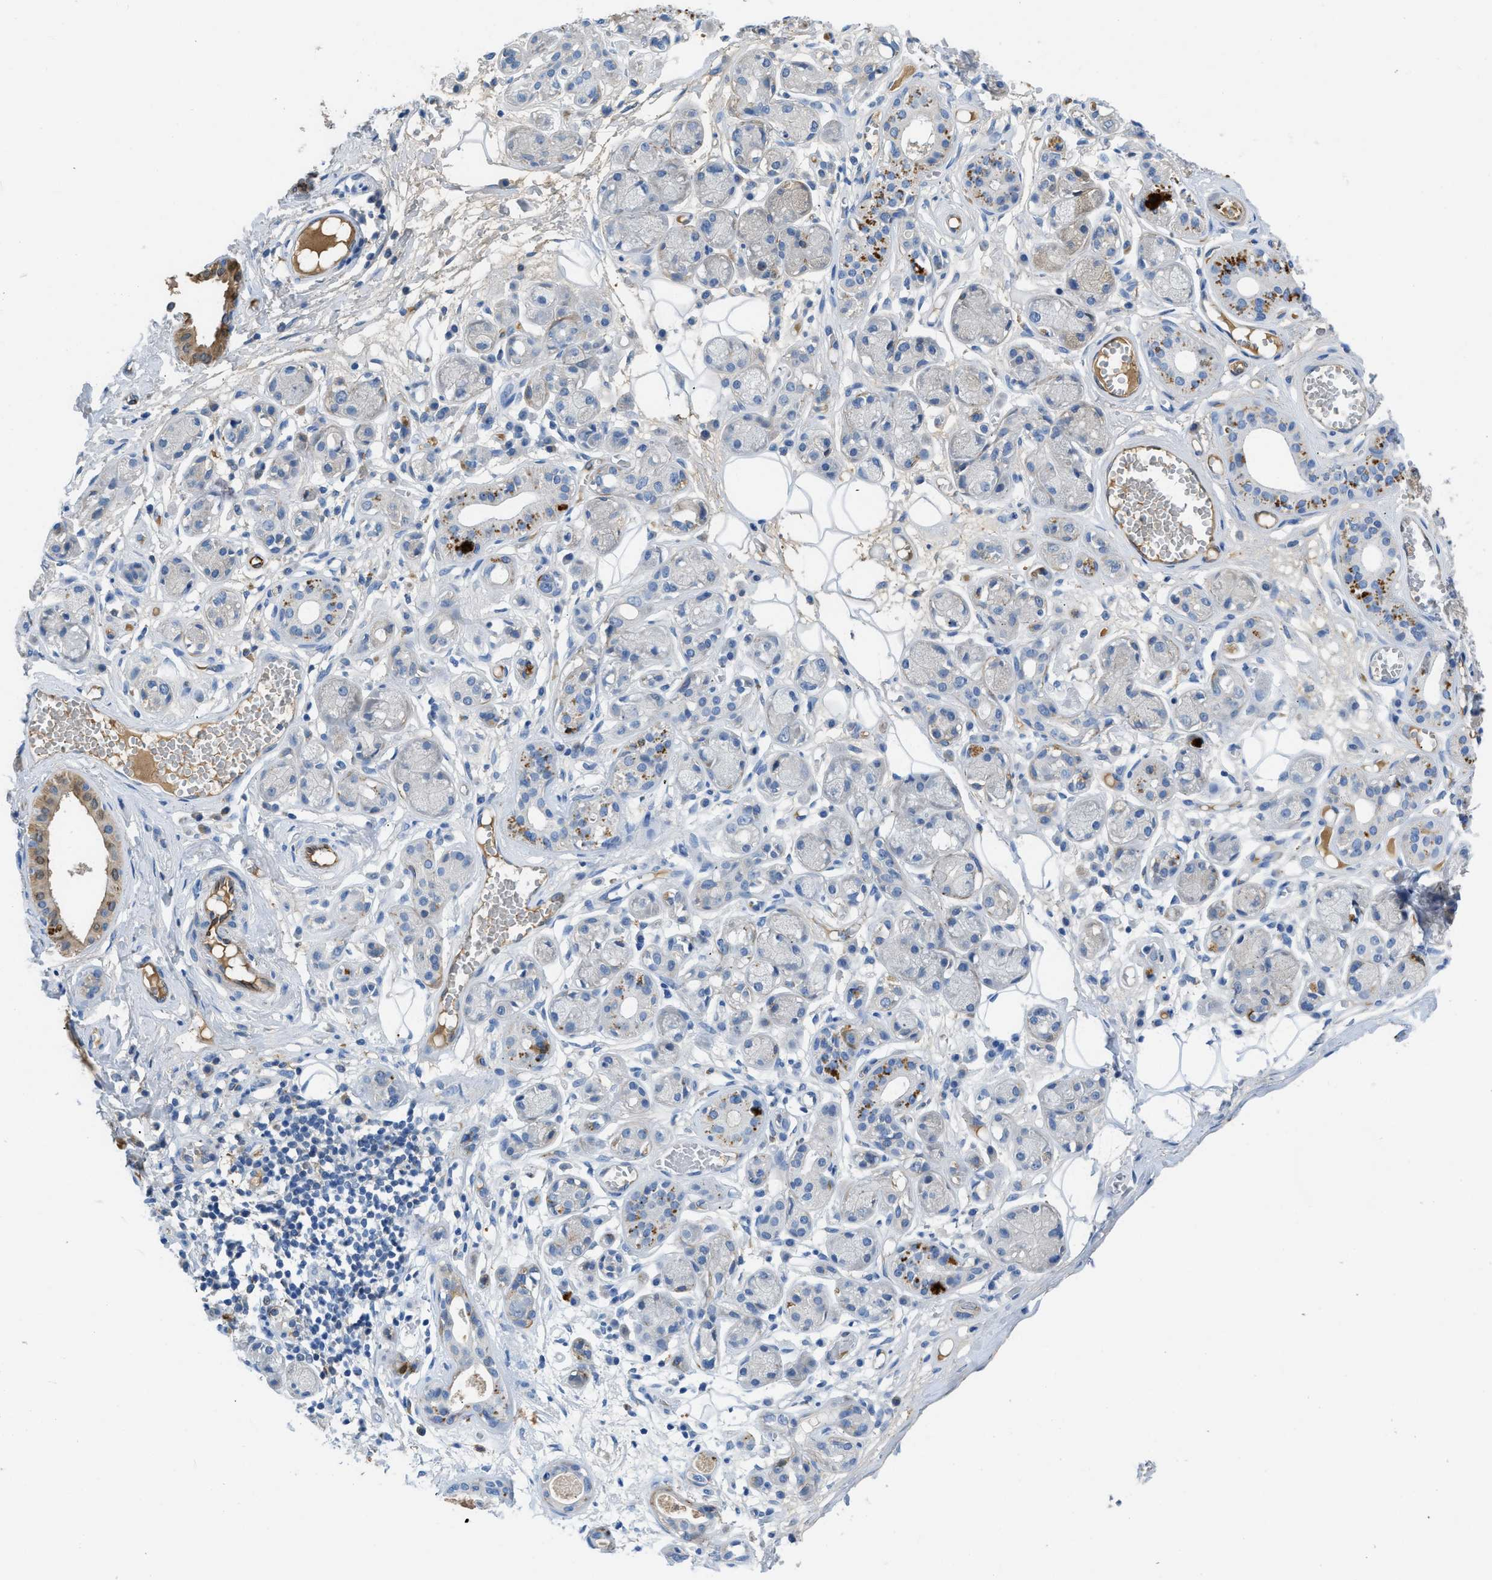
{"staining": {"intensity": "negative", "quantity": "none", "location": "none"}, "tissue": "adipose tissue", "cell_type": "Adipocytes", "image_type": "normal", "snomed": [{"axis": "morphology", "description": "Normal tissue, NOS"}, {"axis": "morphology", "description": "Inflammation, NOS"}, {"axis": "topography", "description": "Salivary gland"}, {"axis": "topography", "description": "Peripheral nerve tissue"}], "caption": "The image shows no significant positivity in adipocytes of adipose tissue.", "gene": "SPEG", "patient": {"sex": "female", "age": 75}}